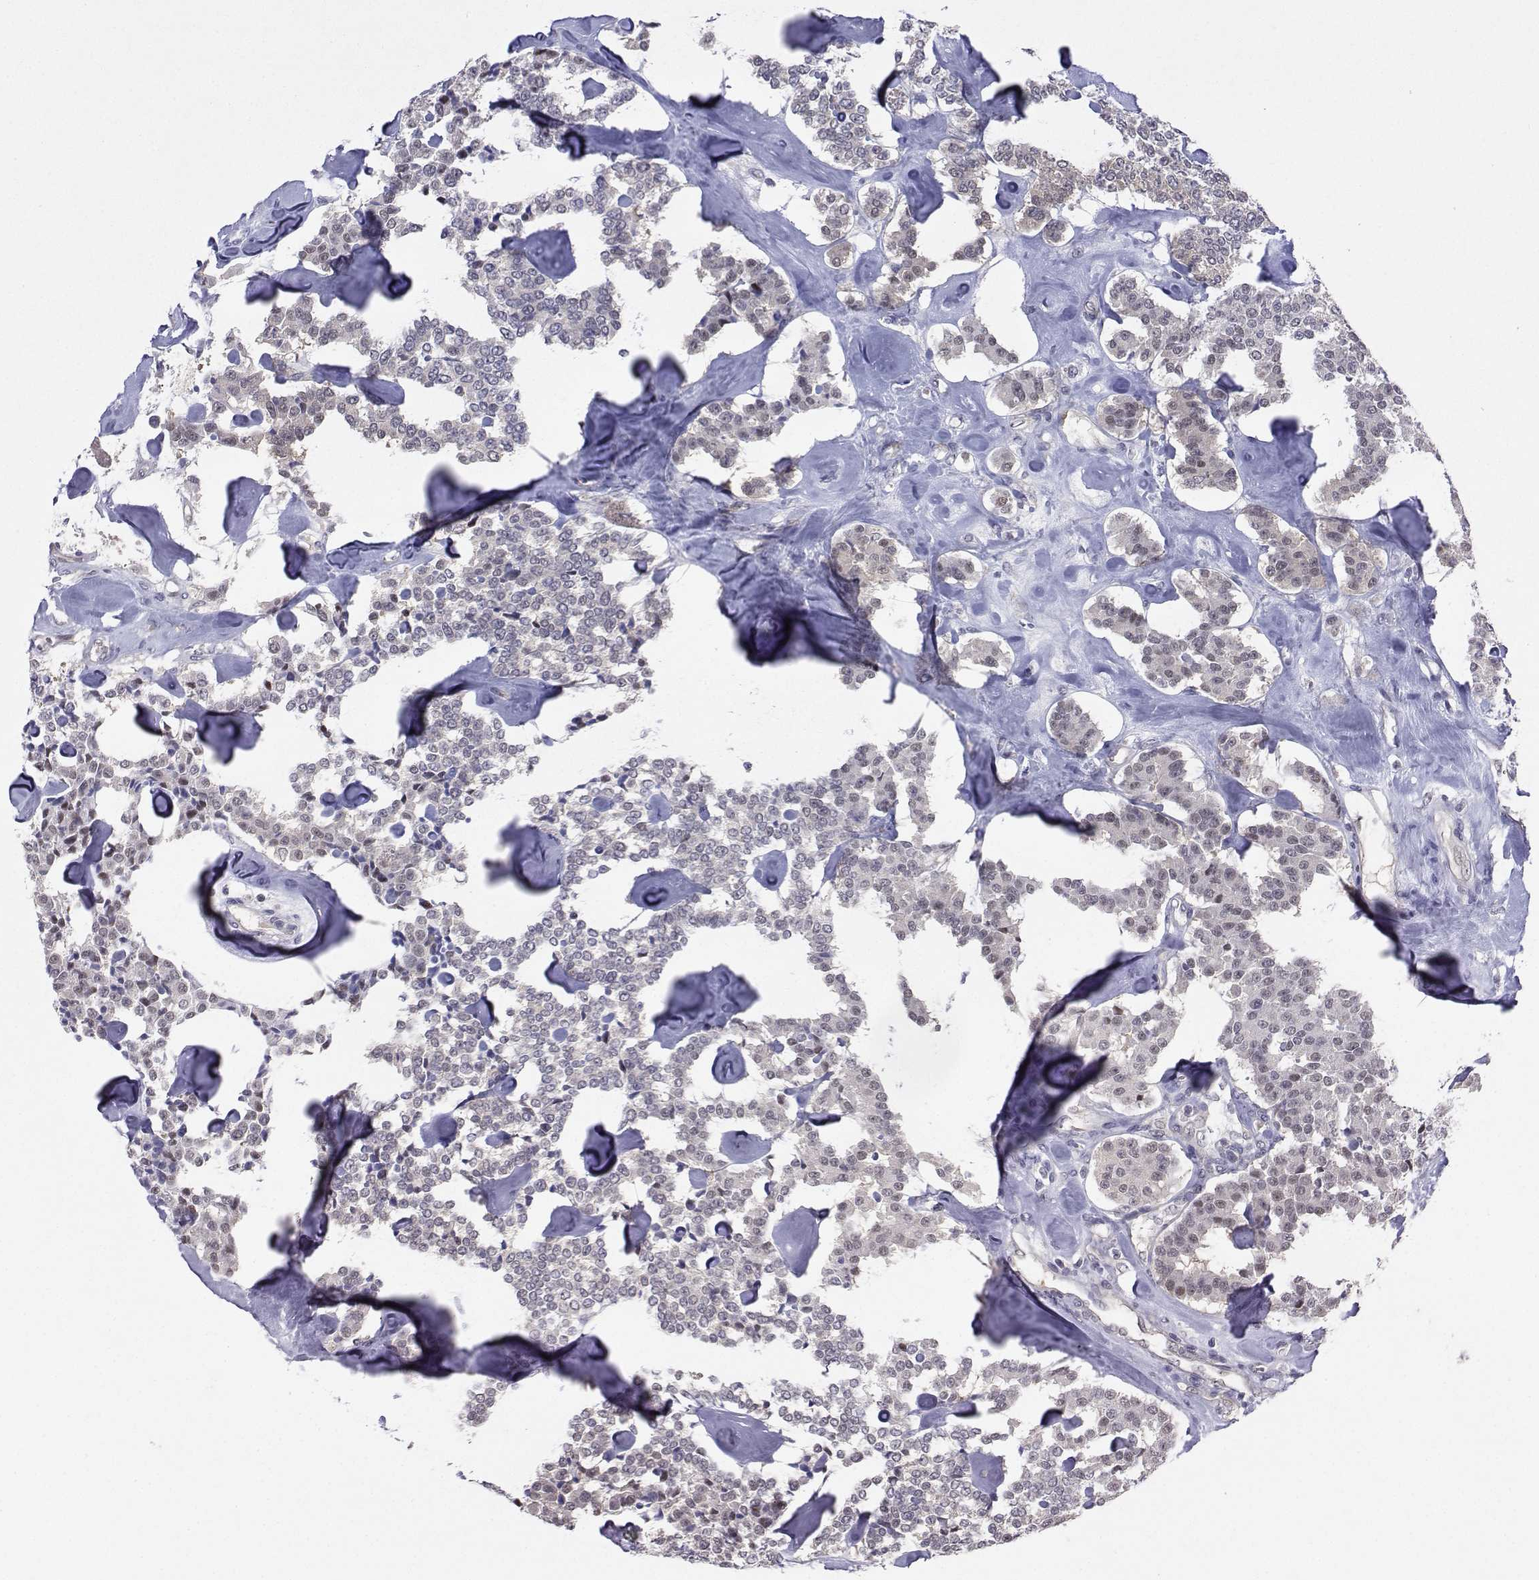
{"staining": {"intensity": "negative", "quantity": "none", "location": "none"}, "tissue": "carcinoid", "cell_type": "Tumor cells", "image_type": "cancer", "snomed": [{"axis": "morphology", "description": "Carcinoid, malignant, NOS"}, {"axis": "topography", "description": "Pancreas"}], "caption": "An IHC histopathology image of carcinoid is shown. There is no staining in tumor cells of carcinoid.", "gene": "PKP2", "patient": {"sex": "male", "age": 41}}